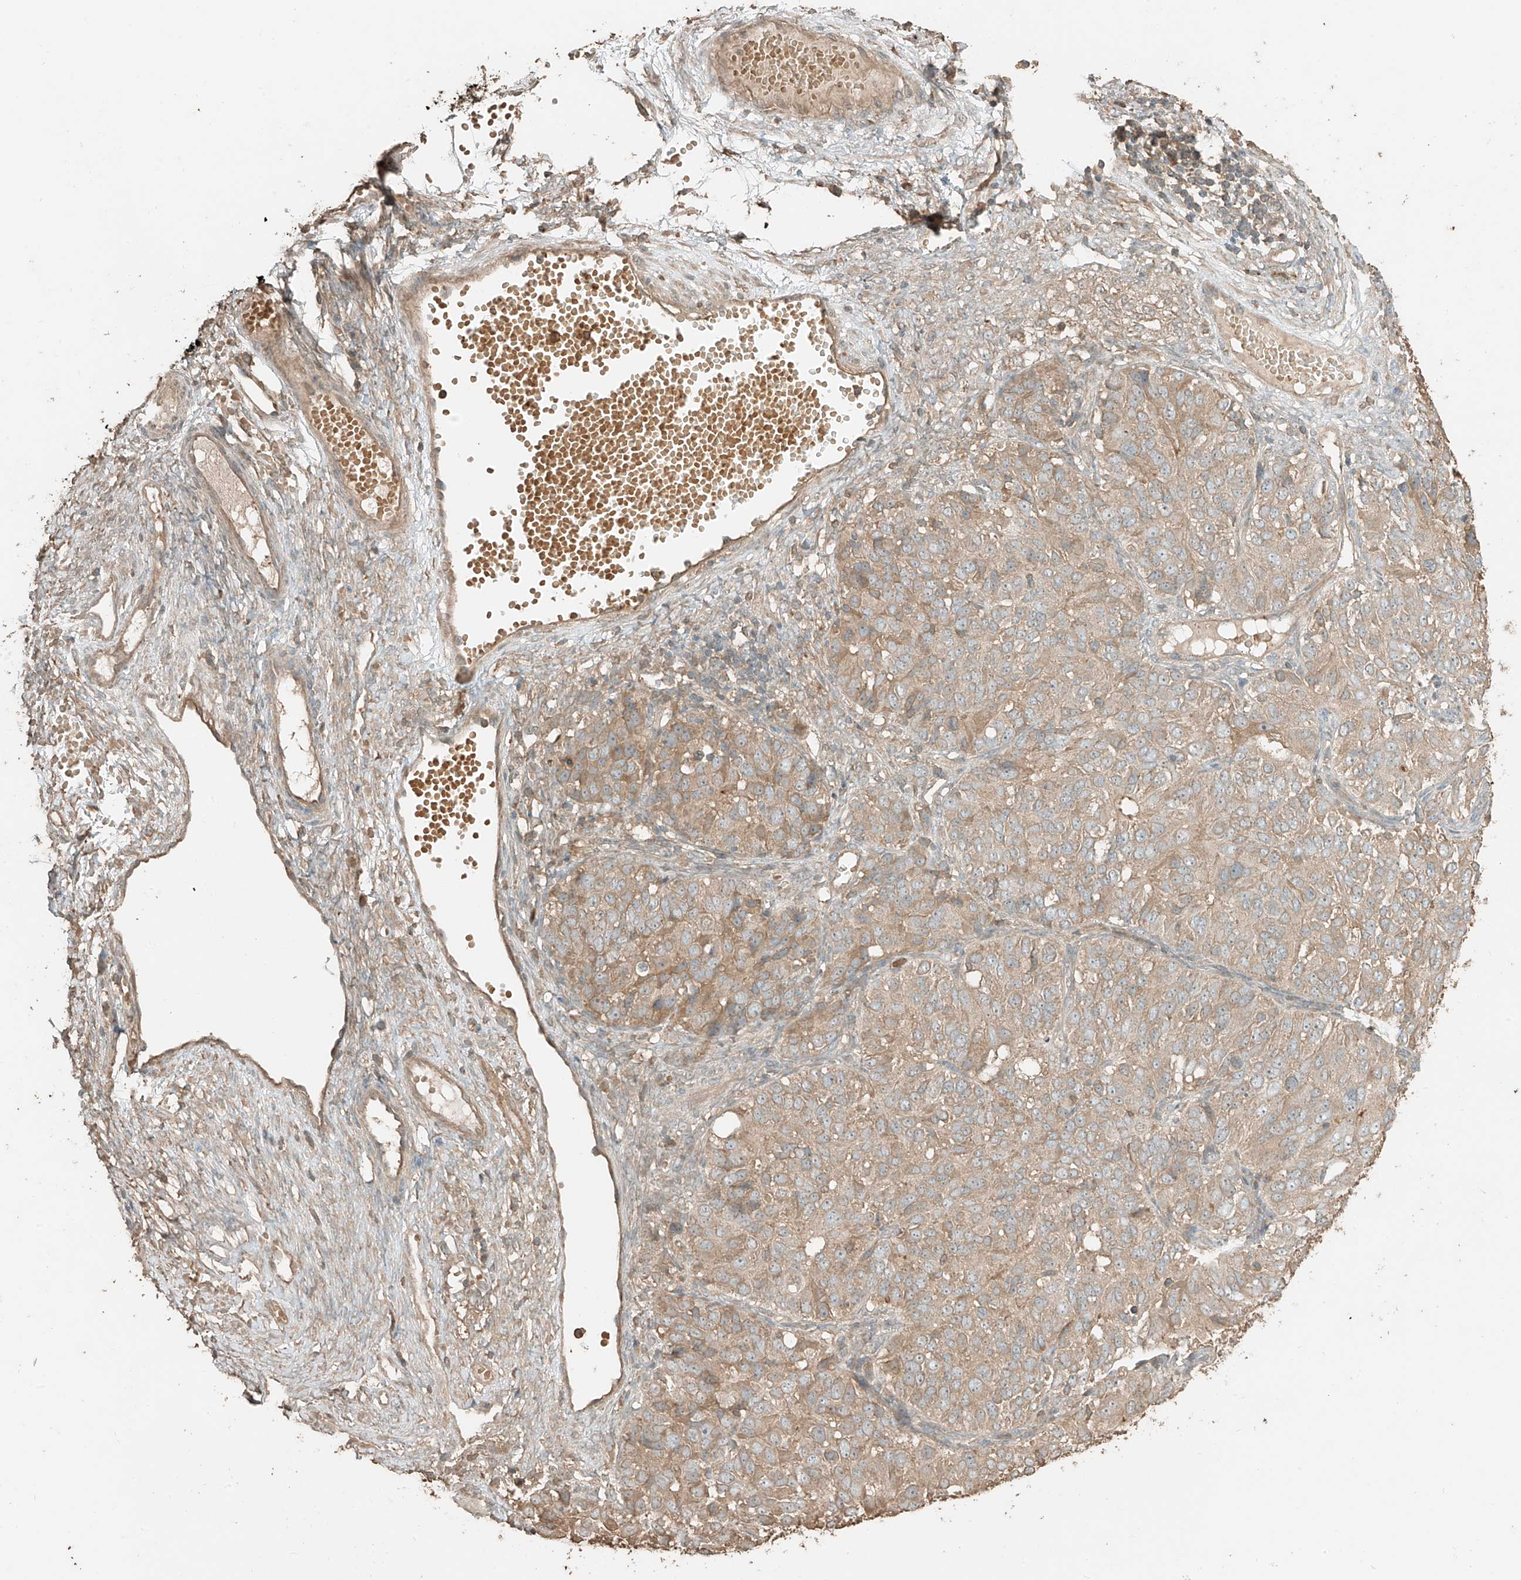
{"staining": {"intensity": "weak", "quantity": ">75%", "location": "cytoplasmic/membranous"}, "tissue": "ovarian cancer", "cell_type": "Tumor cells", "image_type": "cancer", "snomed": [{"axis": "morphology", "description": "Carcinoma, endometroid"}, {"axis": "topography", "description": "Ovary"}], "caption": "High-power microscopy captured an immunohistochemistry (IHC) histopathology image of ovarian cancer (endometroid carcinoma), revealing weak cytoplasmic/membranous expression in about >75% of tumor cells. The protein of interest is stained brown, and the nuclei are stained in blue (DAB (3,3'-diaminobenzidine) IHC with brightfield microscopy, high magnification).", "gene": "RFTN2", "patient": {"sex": "female", "age": 51}}